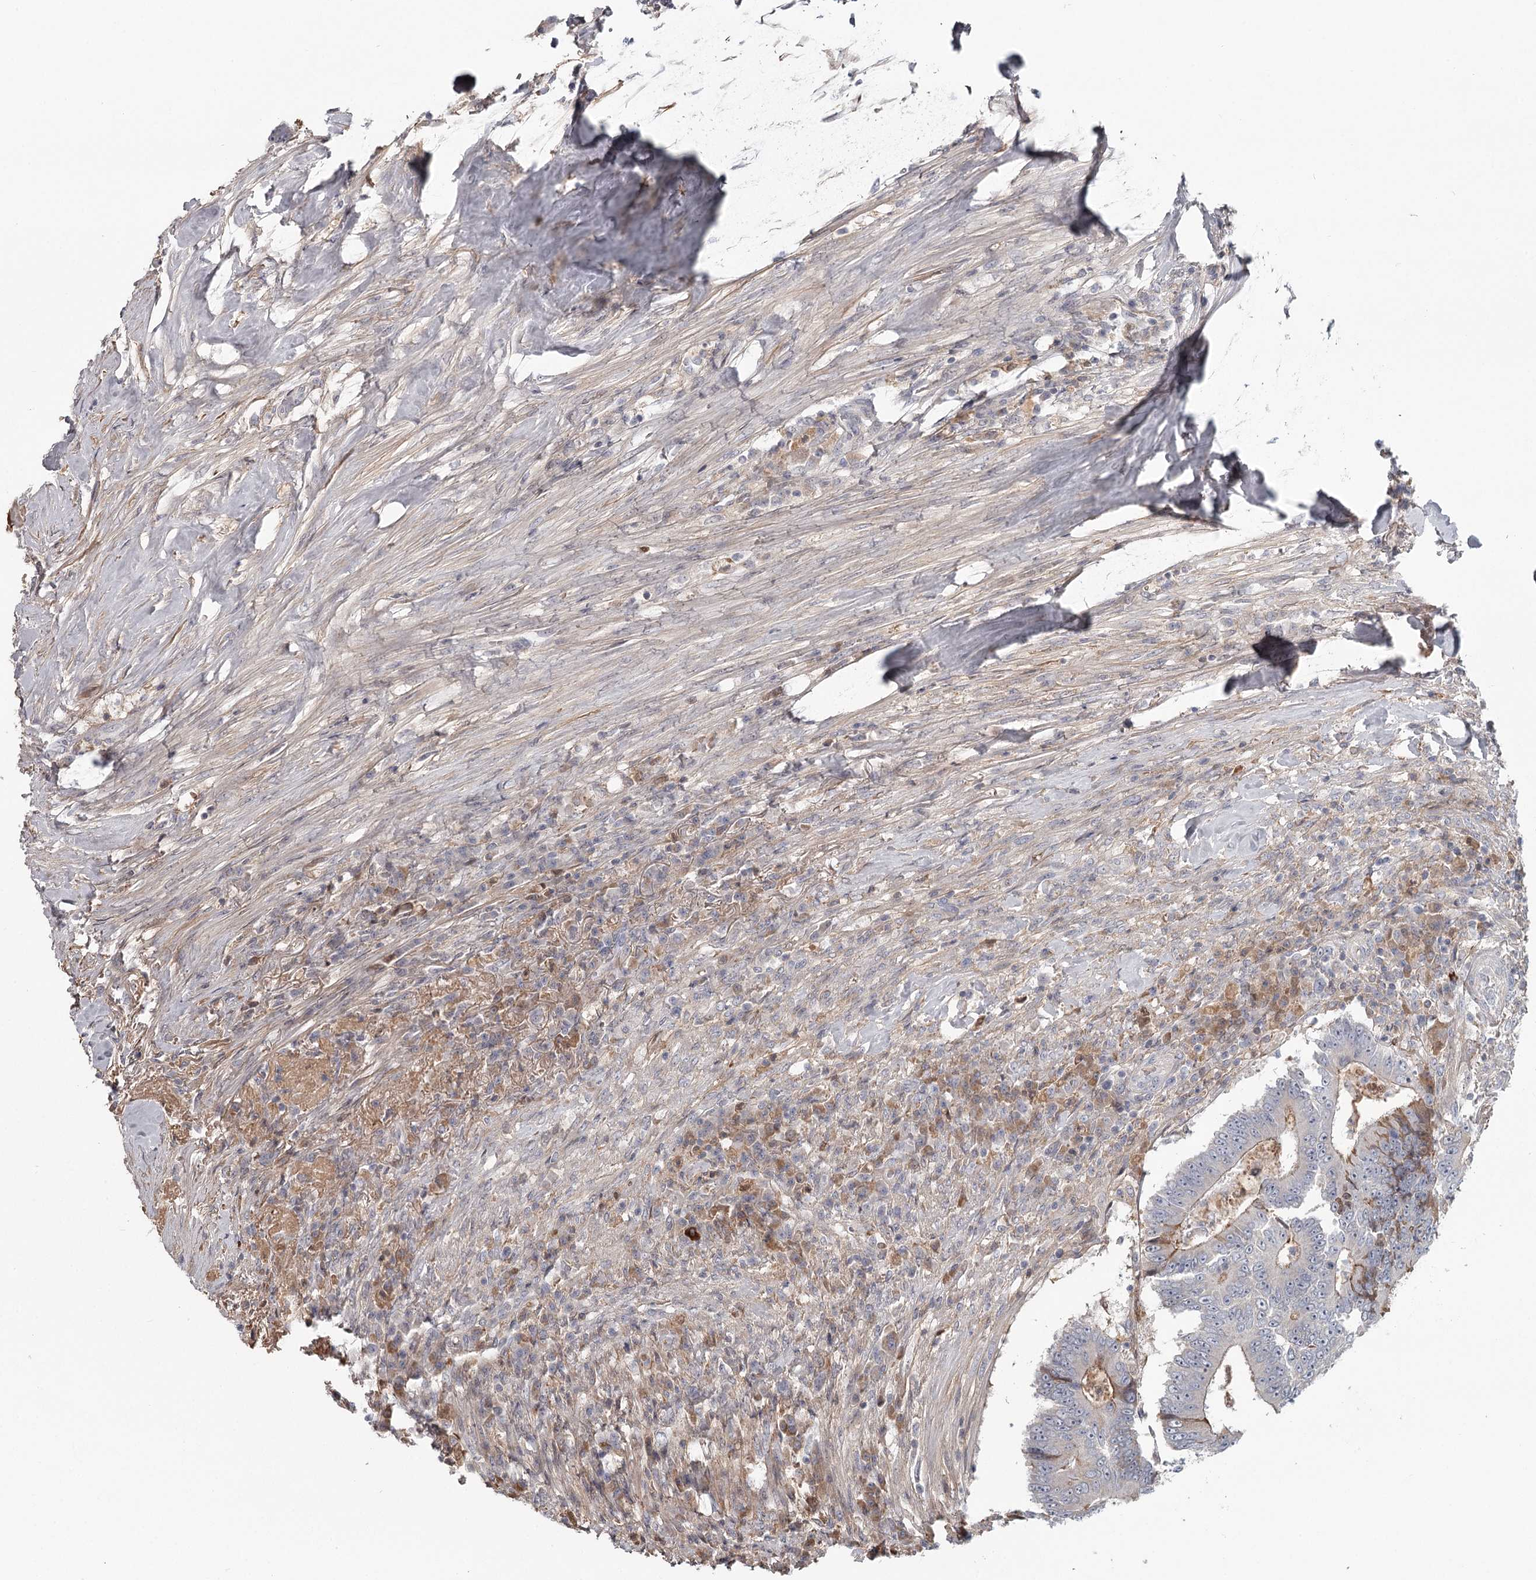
{"staining": {"intensity": "moderate", "quantity": "<25%", "location": "cytoplasmic/membranous"}, "tissue": "colorectal cancer", "cell_type": "Tumor cells", "image_type": "cancer", "snomed": [{"axis": "morphology", "description": "Adenocarcinoma, NOS"}, {"axis": "topography", "description": "Colon"}], "caption": "Colorectal cancer was stained to show a protein in brown. There is low levels of moderate cytoplasmic/membranous expression in about <25% of tumor cells. (brown staining indicates protein expression, while blue staining denotes nuclei).", "gene": "DHRS9", "patient": {"sex": "male", "age": 83}}